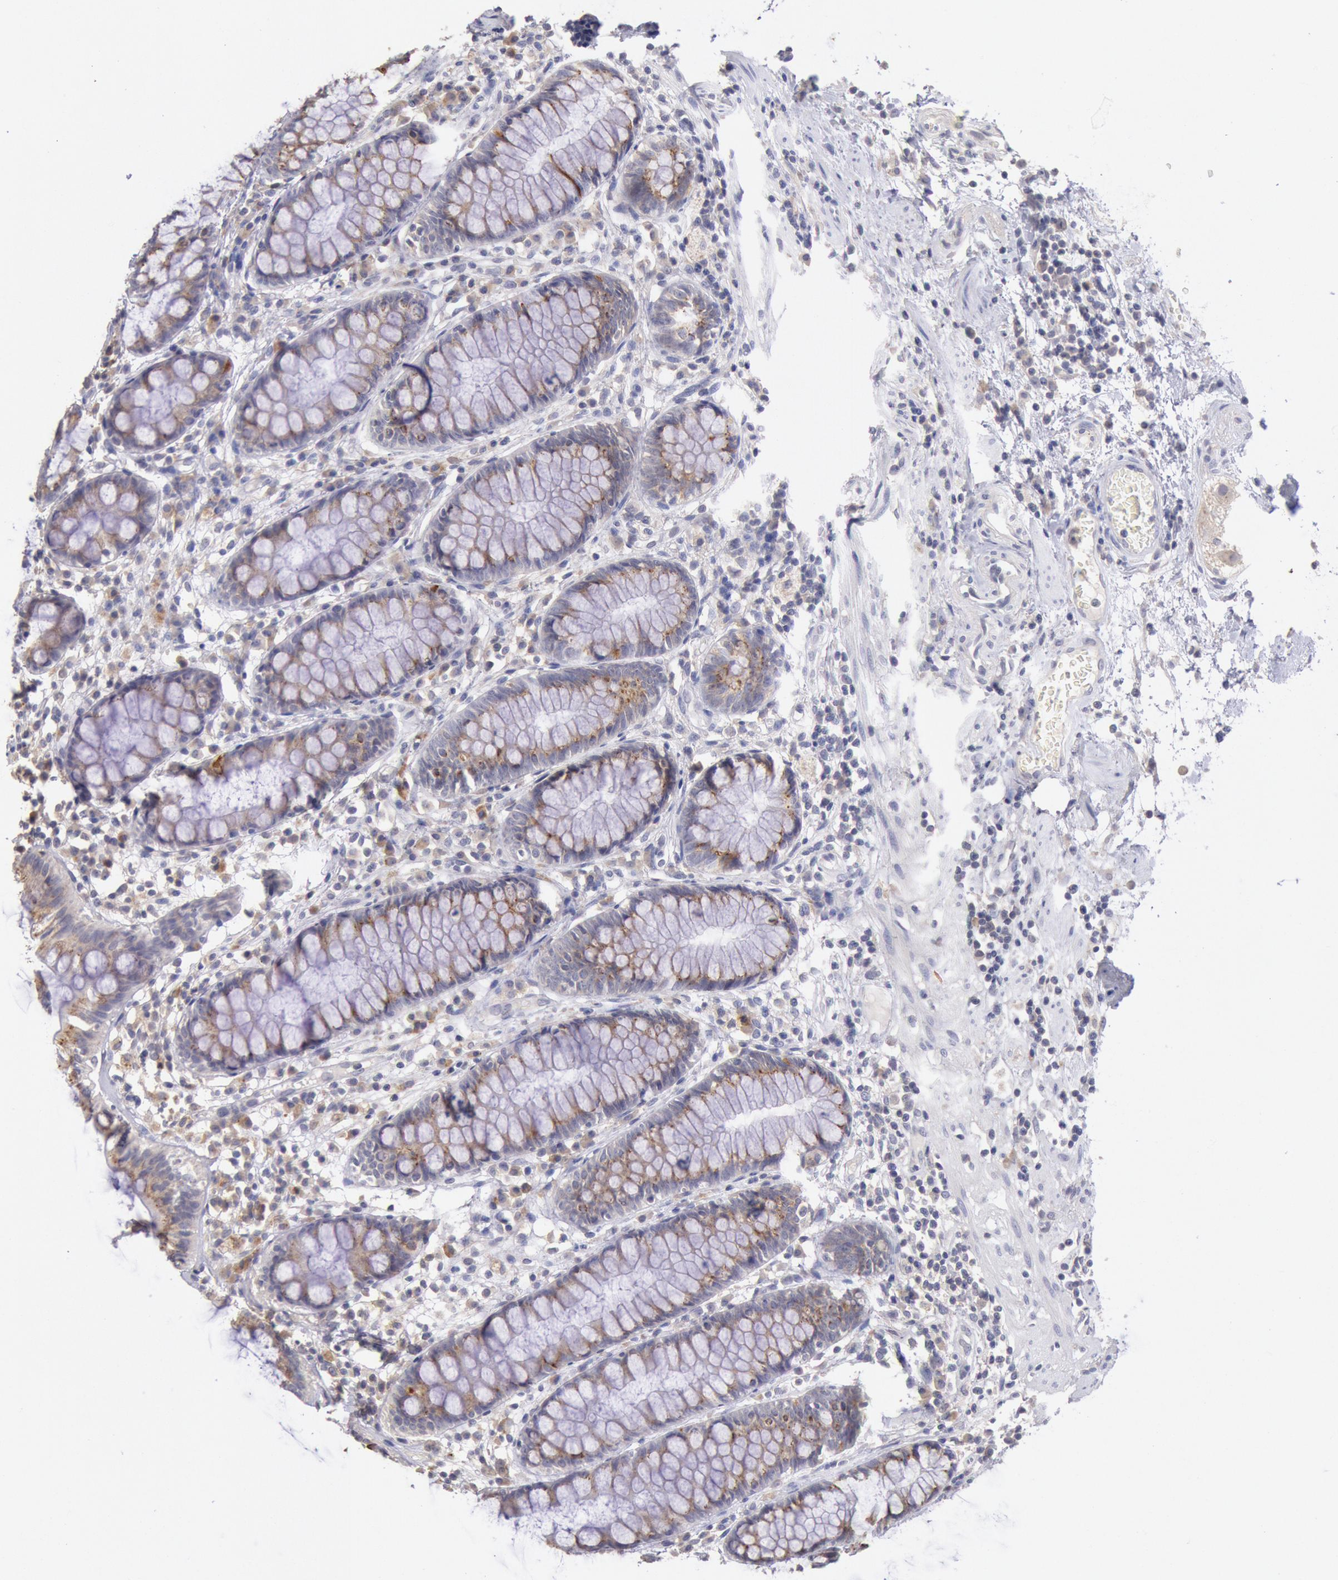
{"staining": {"intensity": "moderate", "quantity": ">75%", "location": "cytoplasmic/membranous"}, "tissue": "rectum", "cell_type": "Glandular cells", "image_type": "normal", "snomed": [{"axis": "morphology", "description": "Normal tissue, NOS"}, {"axis": "topography", "description": "Rectum"}], "caption": "Rectum stained with immunohistochemistry (IHC) exhibits moderate cytoplasmic/membranous positivity in about >75% of glandular cells. Nuclei are stained in blue.", "gene": "GAL3ST1", "patient": {"sex": "female", "age": 66}}